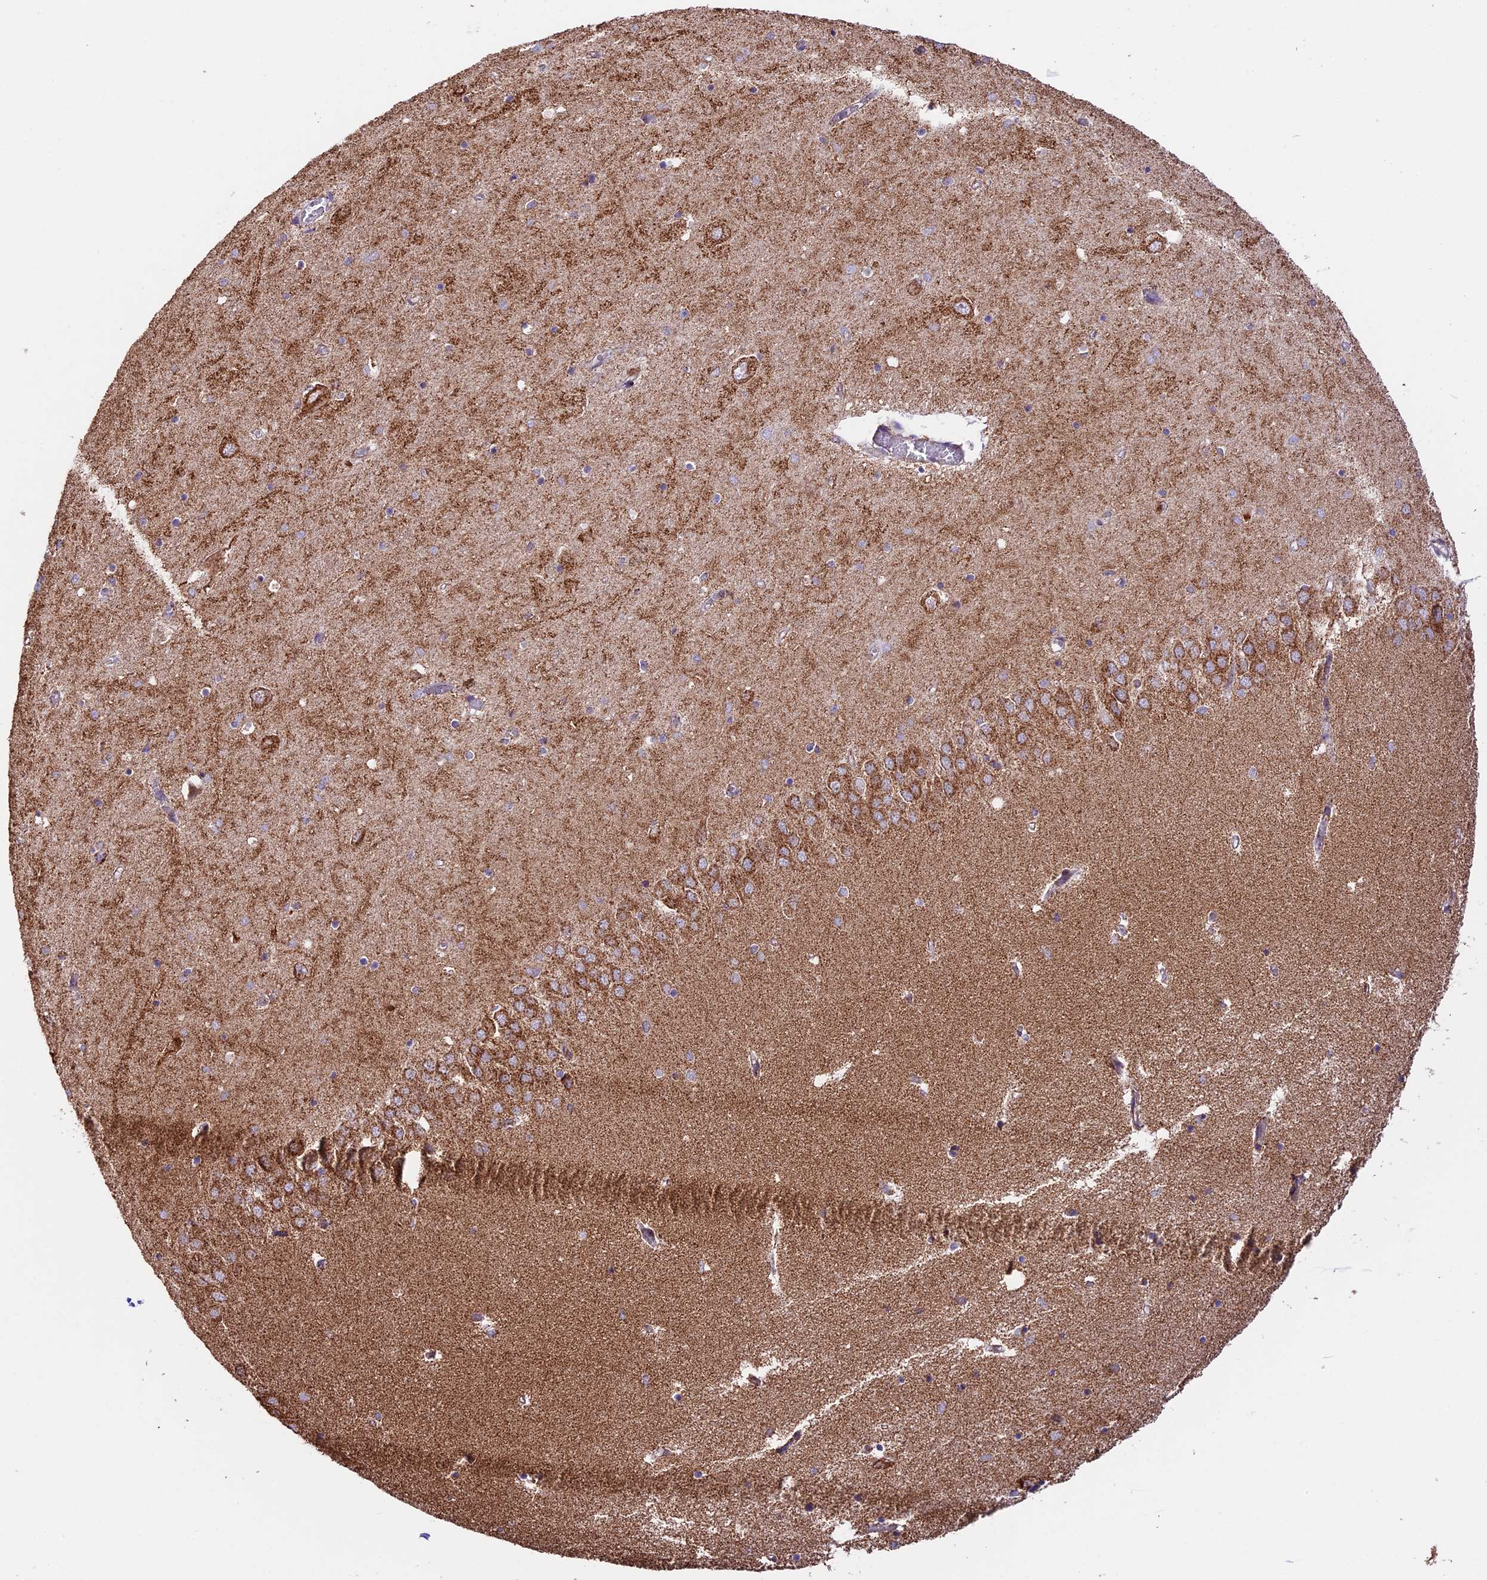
{"staining": {"intensity": "weak", "quantity": "<25%", "location": "cytoplasmic/membranous"}, "tissue": "hippocampus", "cell_type": "Glial cells", "image_type": "normal", "snomed": [{"axis": "morphology", "description": "Normal tissue, NOS"}, {"axis": "topography", "description": "Hippocampus"}], "caption": "Immunohistochemical staining of unremarkable human hippocampus exhibits no significant expression in glial cells. The staining is performed using DAB brown chromogen with nuclei counter-stained in using hematoxylin.", "gene": "NDUFA8", "patient": {"sex": "male", "age": 70}}